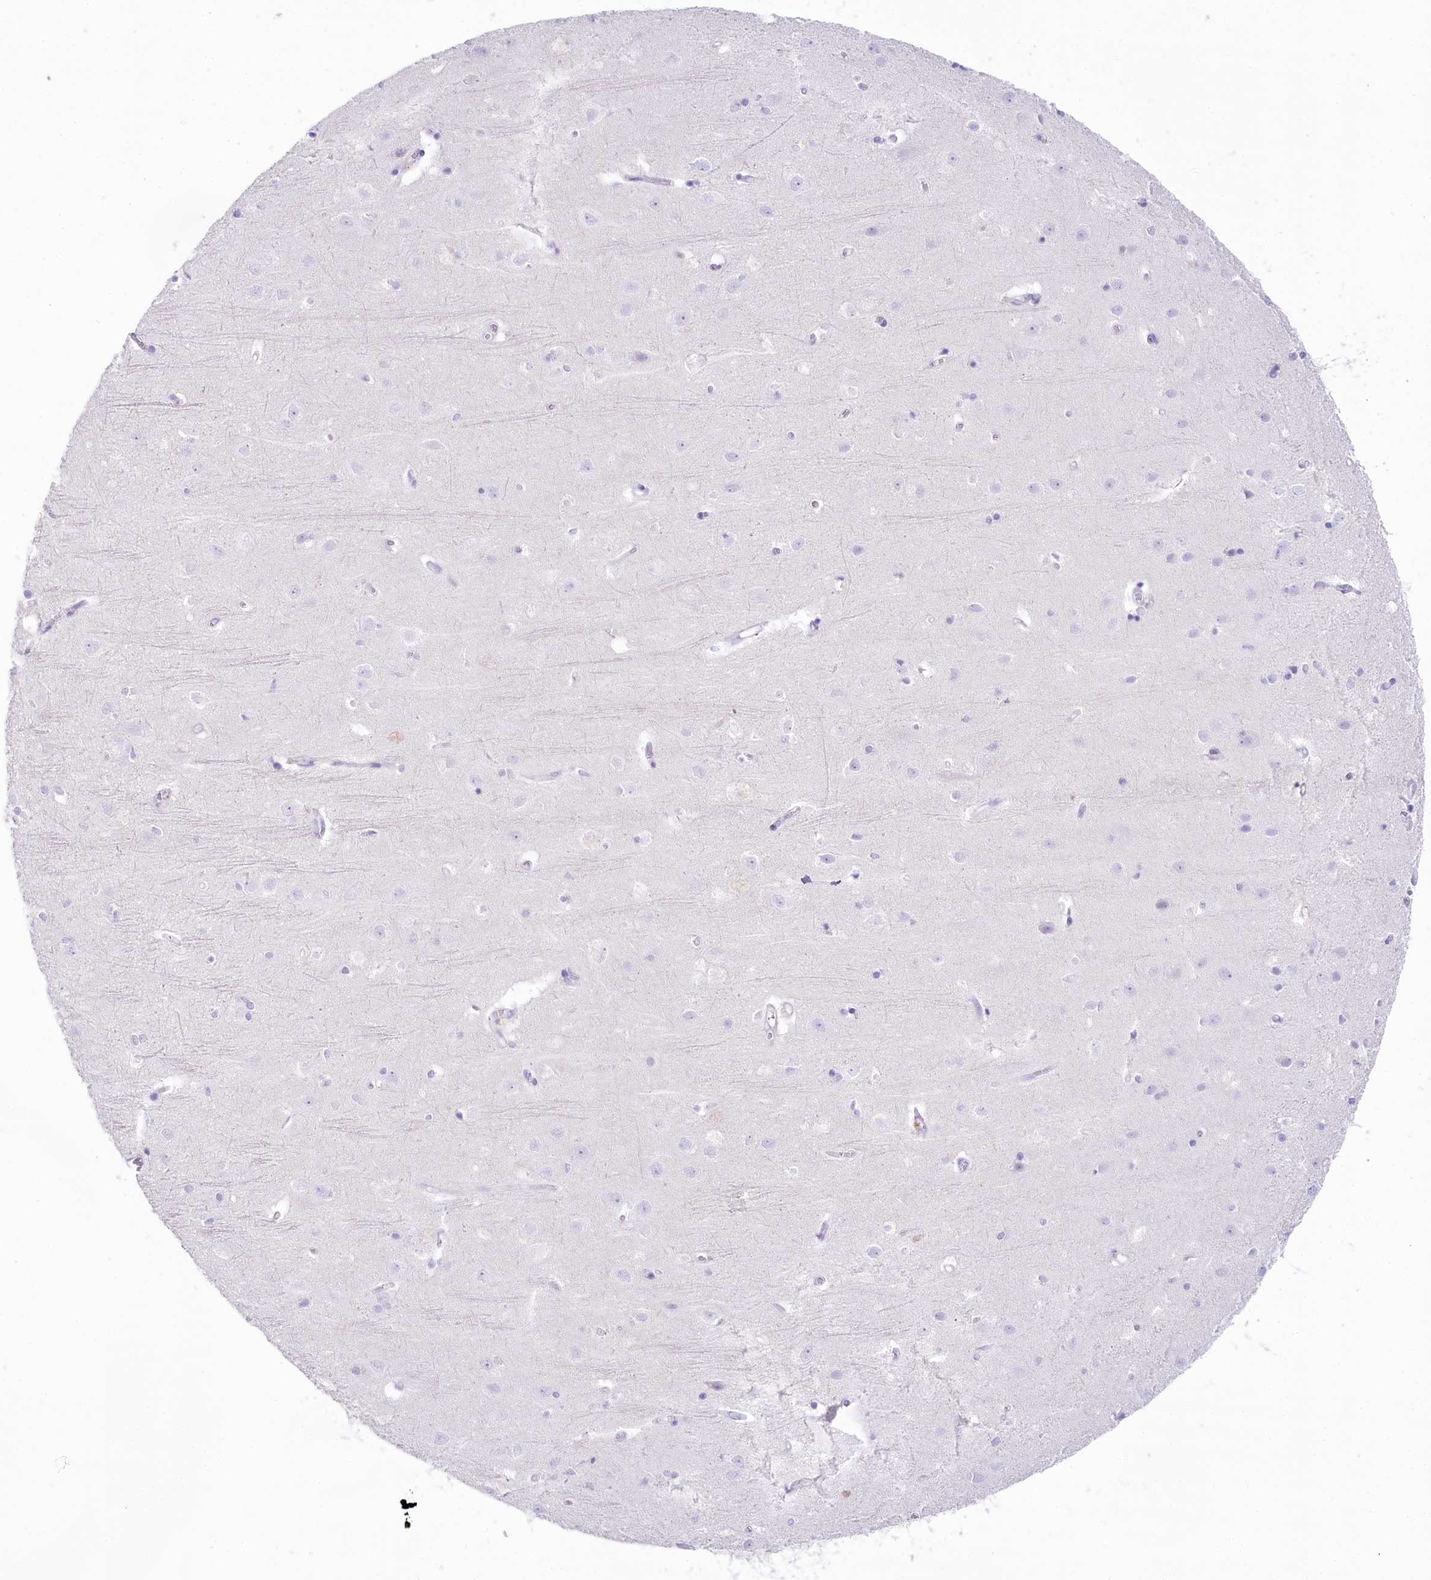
{"staining": {"intensity": "negative", "quantity": "none", "location": "none"}, "tissue": "cerebral cortex", "cell_type": "Endothelial cells", "image_type": "normal", "snomed": [{"axis": "morphology", "description": "Normal tissue, NOS"}, {"axis": "topography", "description": "Cerebral cortex"}], "caption": "High power microscopy image of an IHC micrograph of unremarkable cerebral cortex, revealing no significant staining in endothelial cells. The staining was performed using DAB (3,3'-diaminobenzidine) to visualize the protein expression in brown, while the nuclei were stained in blue with hematoxylin (Magnification: 20x).", "gene": "MYOZ1", "patient": {"sex": "male", "age": 54}}